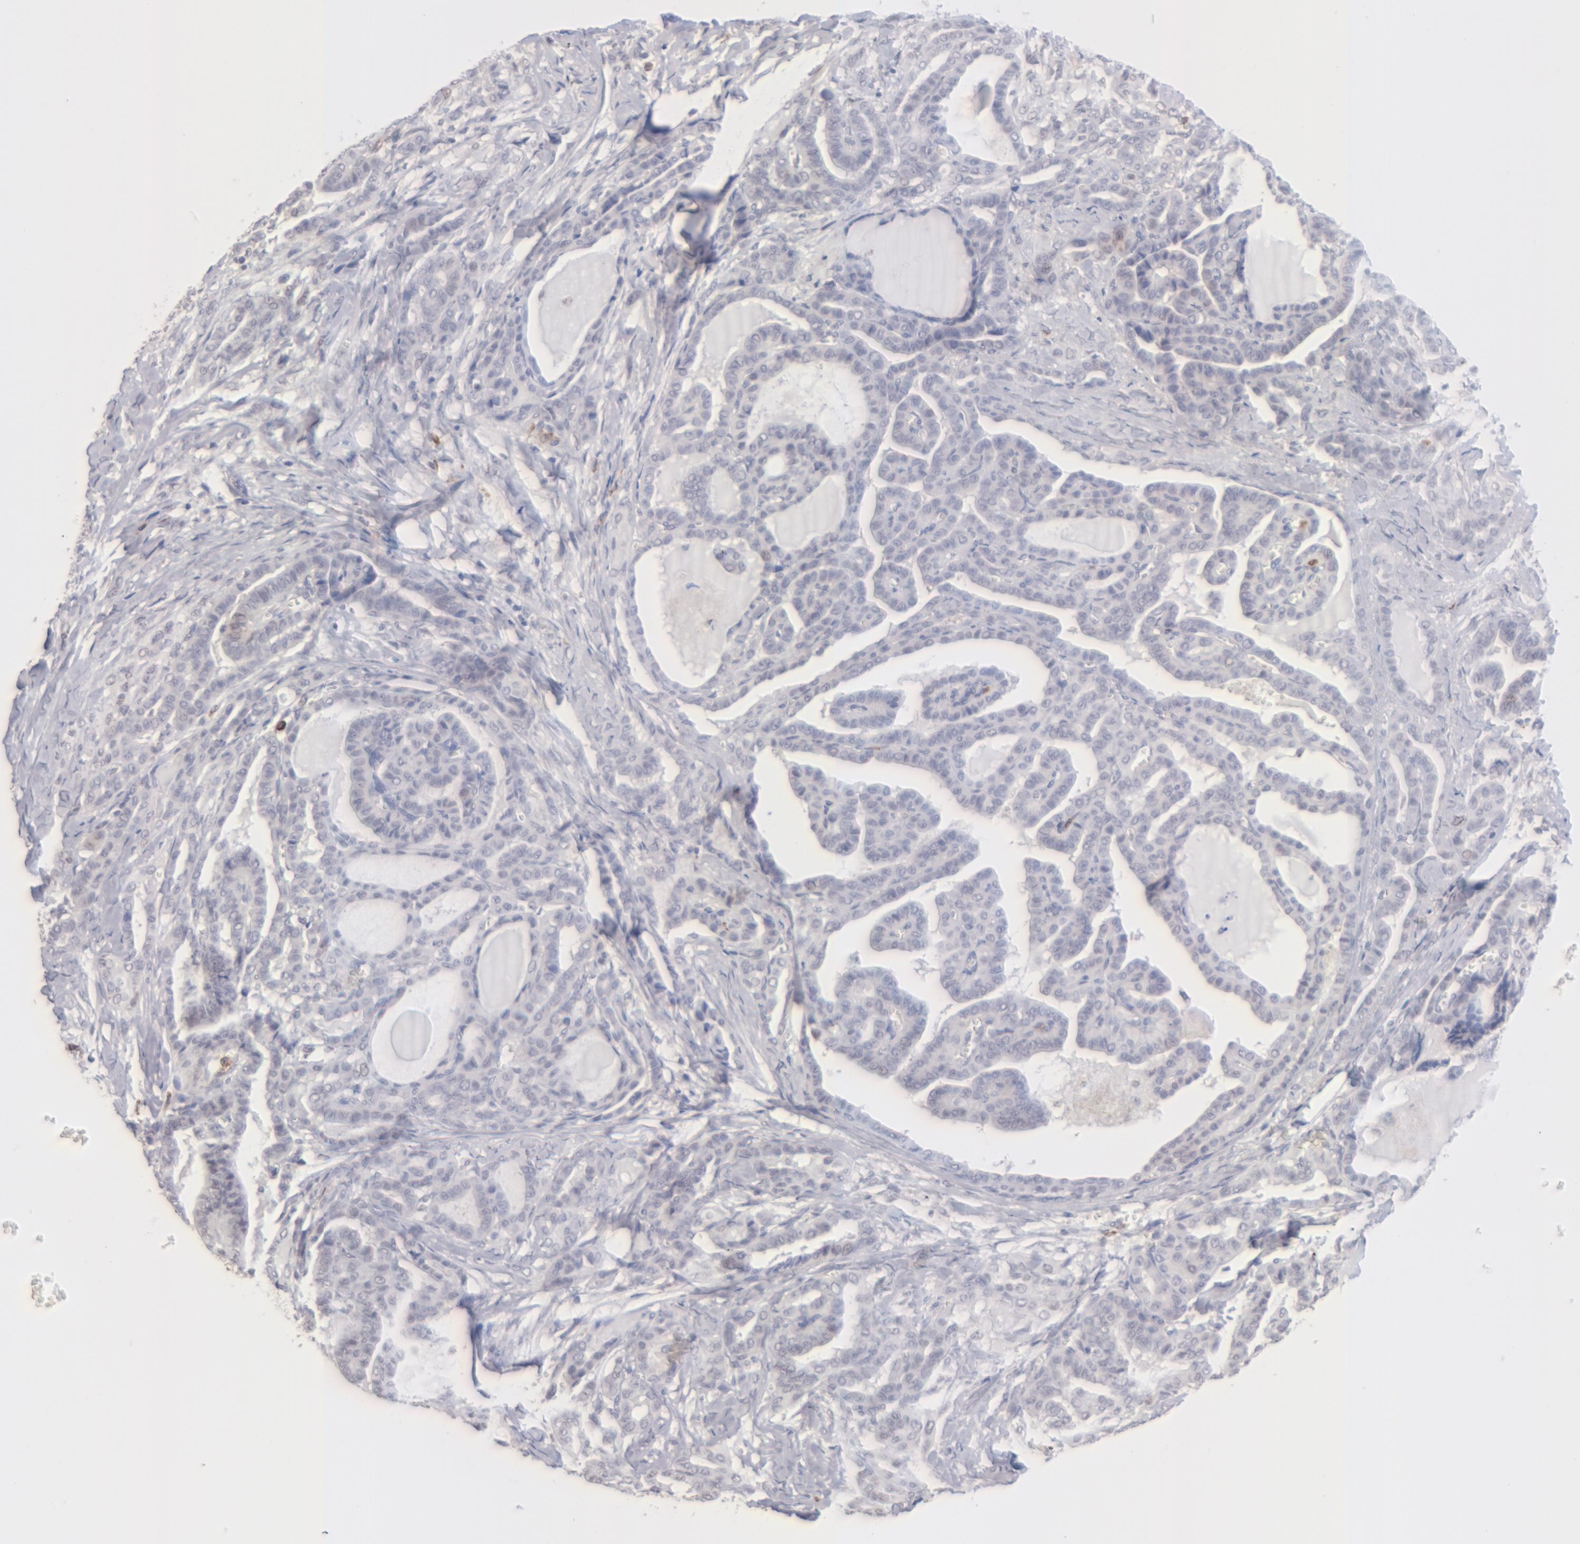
{"staining": {"intensity": "negative", "quantity": "none", "location": "none"}, "tissue": "thyroid cancer", "cell_type": "Tumor cells", "image_type": "cancer", "snomed": [{"axis": "morphology", "description": "Carcinoma, NOS"}, {"axis": "topography", "description": "Thyroid gland"}], "caption": "Human thyroid cancer (carcinoma) stained for a protein using immunohistochemistry (IHC) displays no expression in tumor cells.", "gene": "MGAM", "patient": {"sex": "female", "age": 91}}